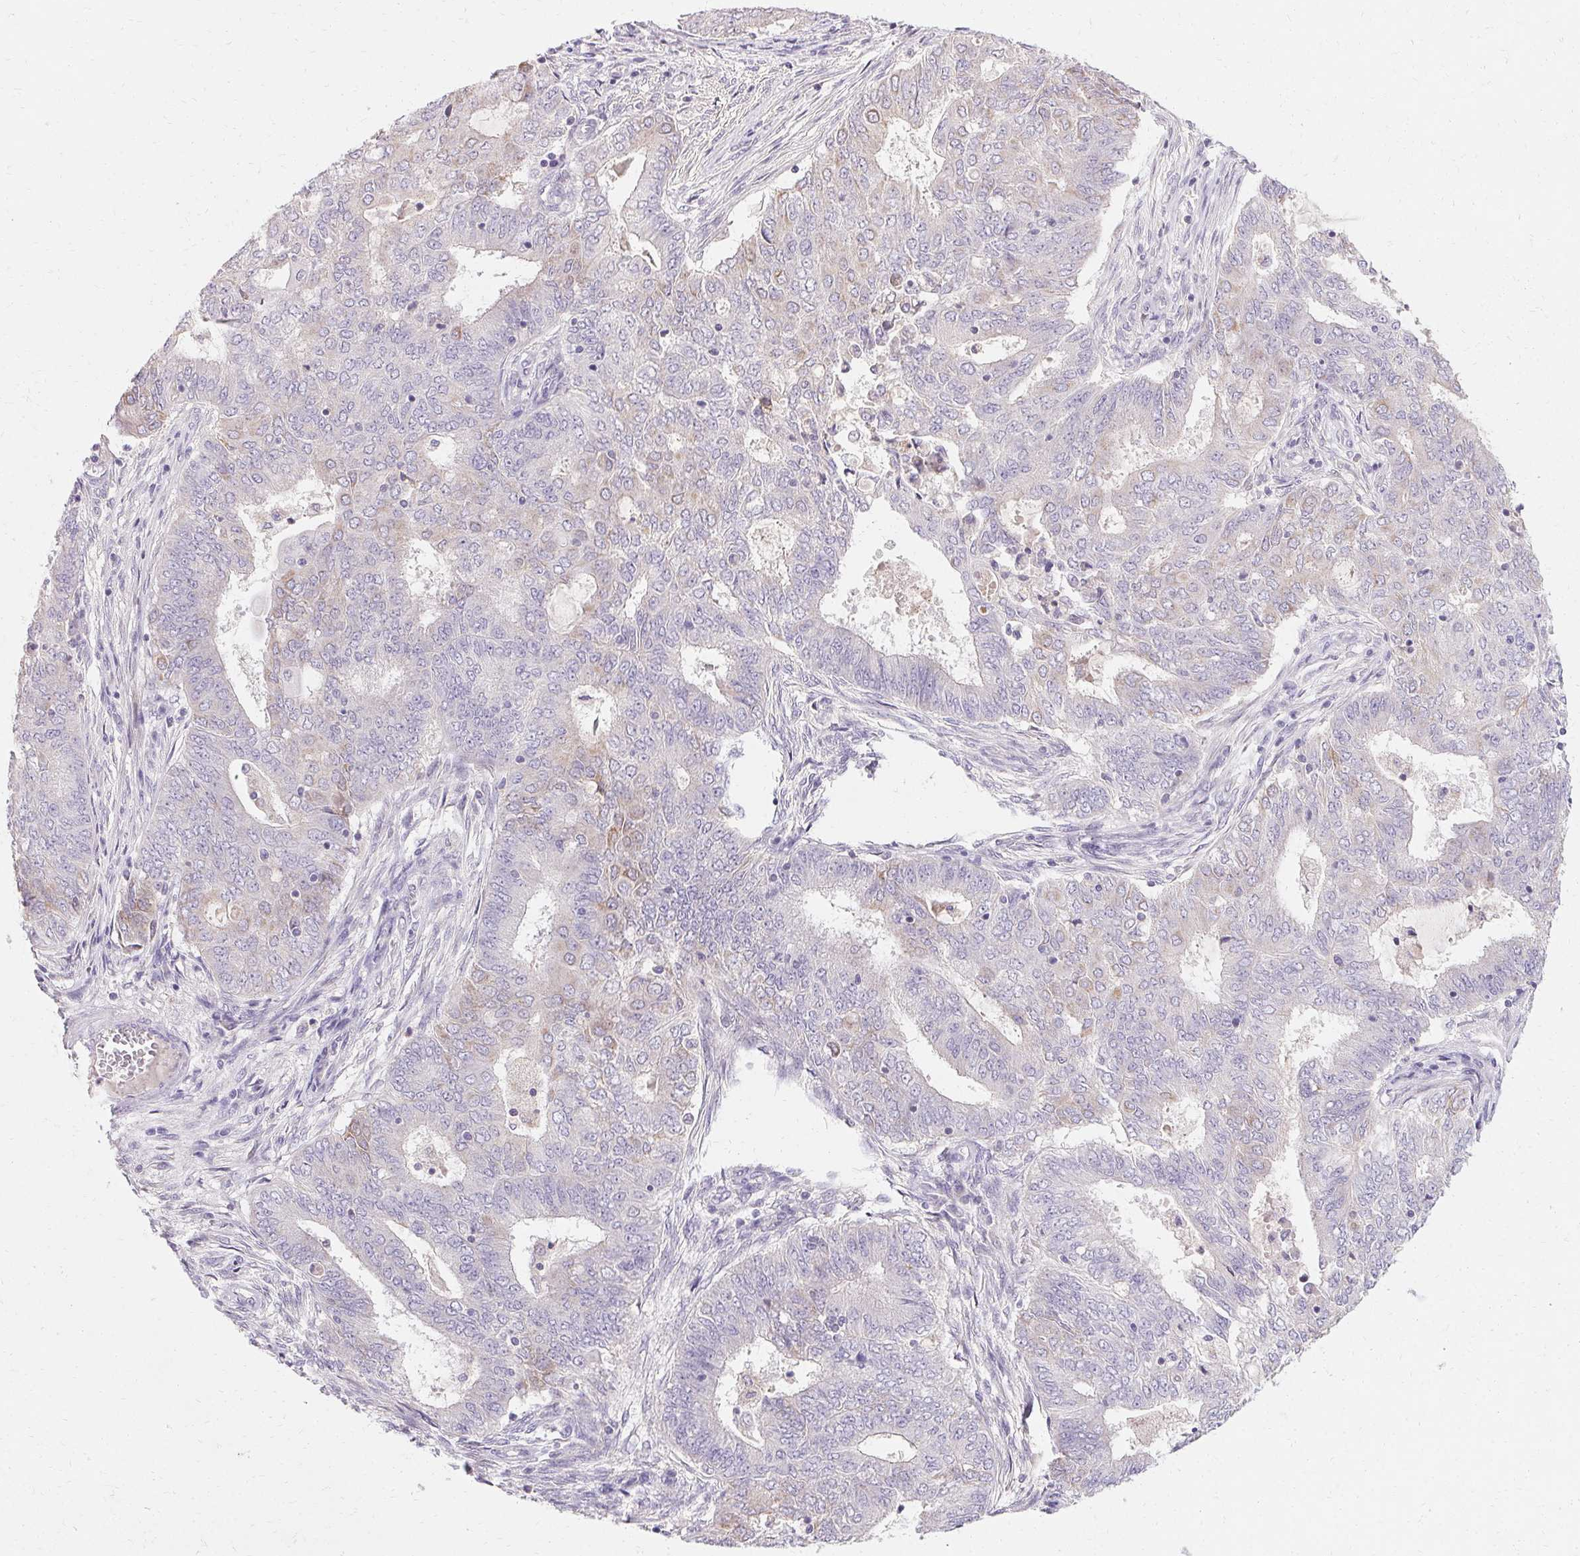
{"staining": {"intensity": "negative", "quantity": "none", "location": "none"}, "tissue": "endometrial cancer", "cell_type": "Tumor cells", "image_type": "cancer", "snomed": [{"axis": "morphology", "description": "Adenocarcinoma, NOS"}, {"axis": "topography", "description": "Endometrium"}], "caption": "Endometrial adenocarcinoma stained for a protein using immunohistochemistry displays no positivity tumor cells.", "gene": "TRIP13", "patient": {"sex": "female", "age": 62}}